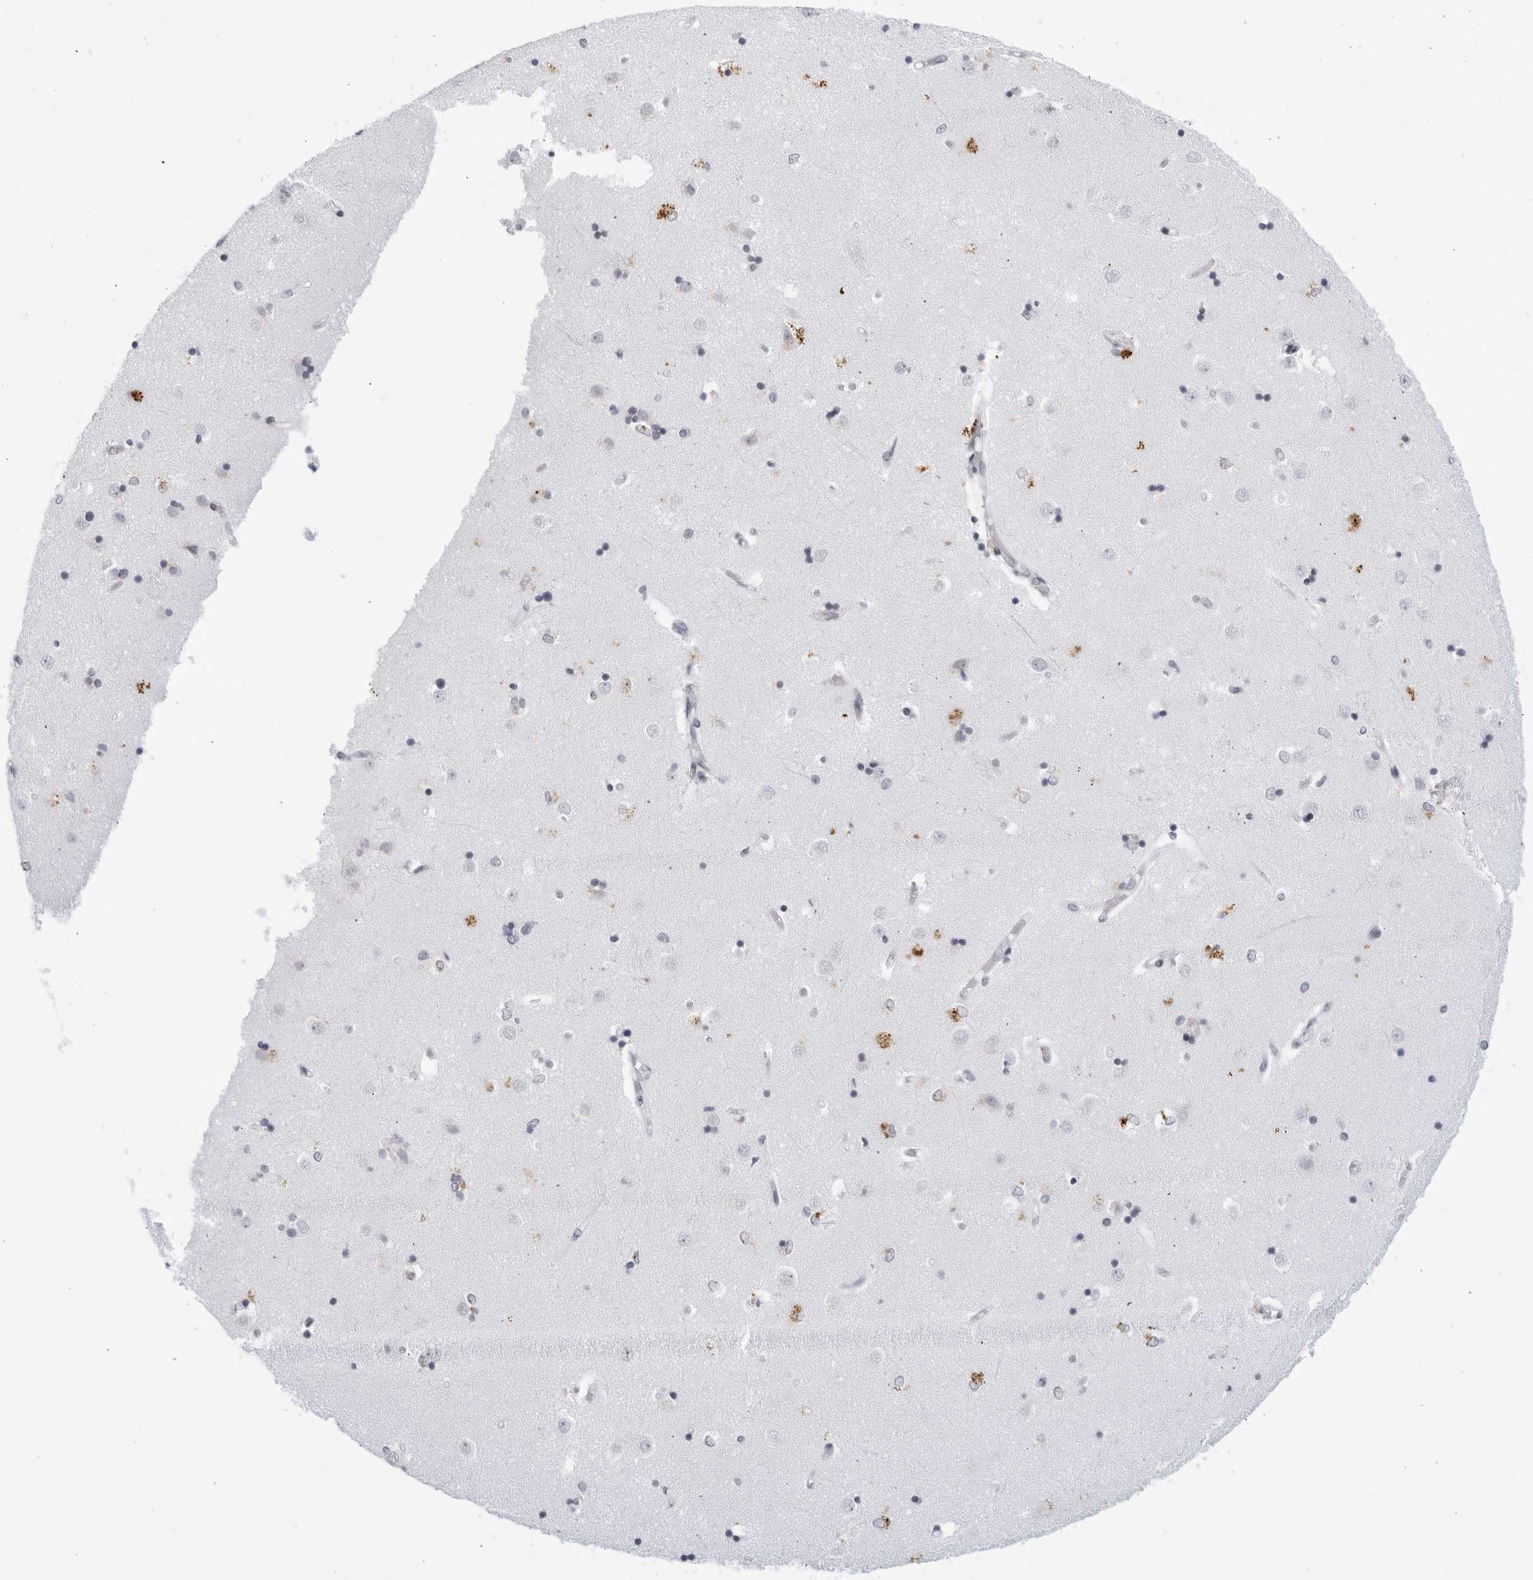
{"staining": {"intensity": "negative", "quantity": "none", "location": "none"}, "tissue": "caudate", "cell_type": "Glial cells", "image_type": "normal", "snomed": [{"axis": "morphology", "description": "Normal tissue, NOS"}, {"axis": "topography", "description": "Lateral ventricle wall"}], "caption": "The immunohistochemistry image has no significant expression in glial cells of caudate. (Brightfield microscopy of DAB immunohistochemistry (IHC) at high magnification).", "gene": "WDTC1", "patient": {"sex": "male", "age": 45}}